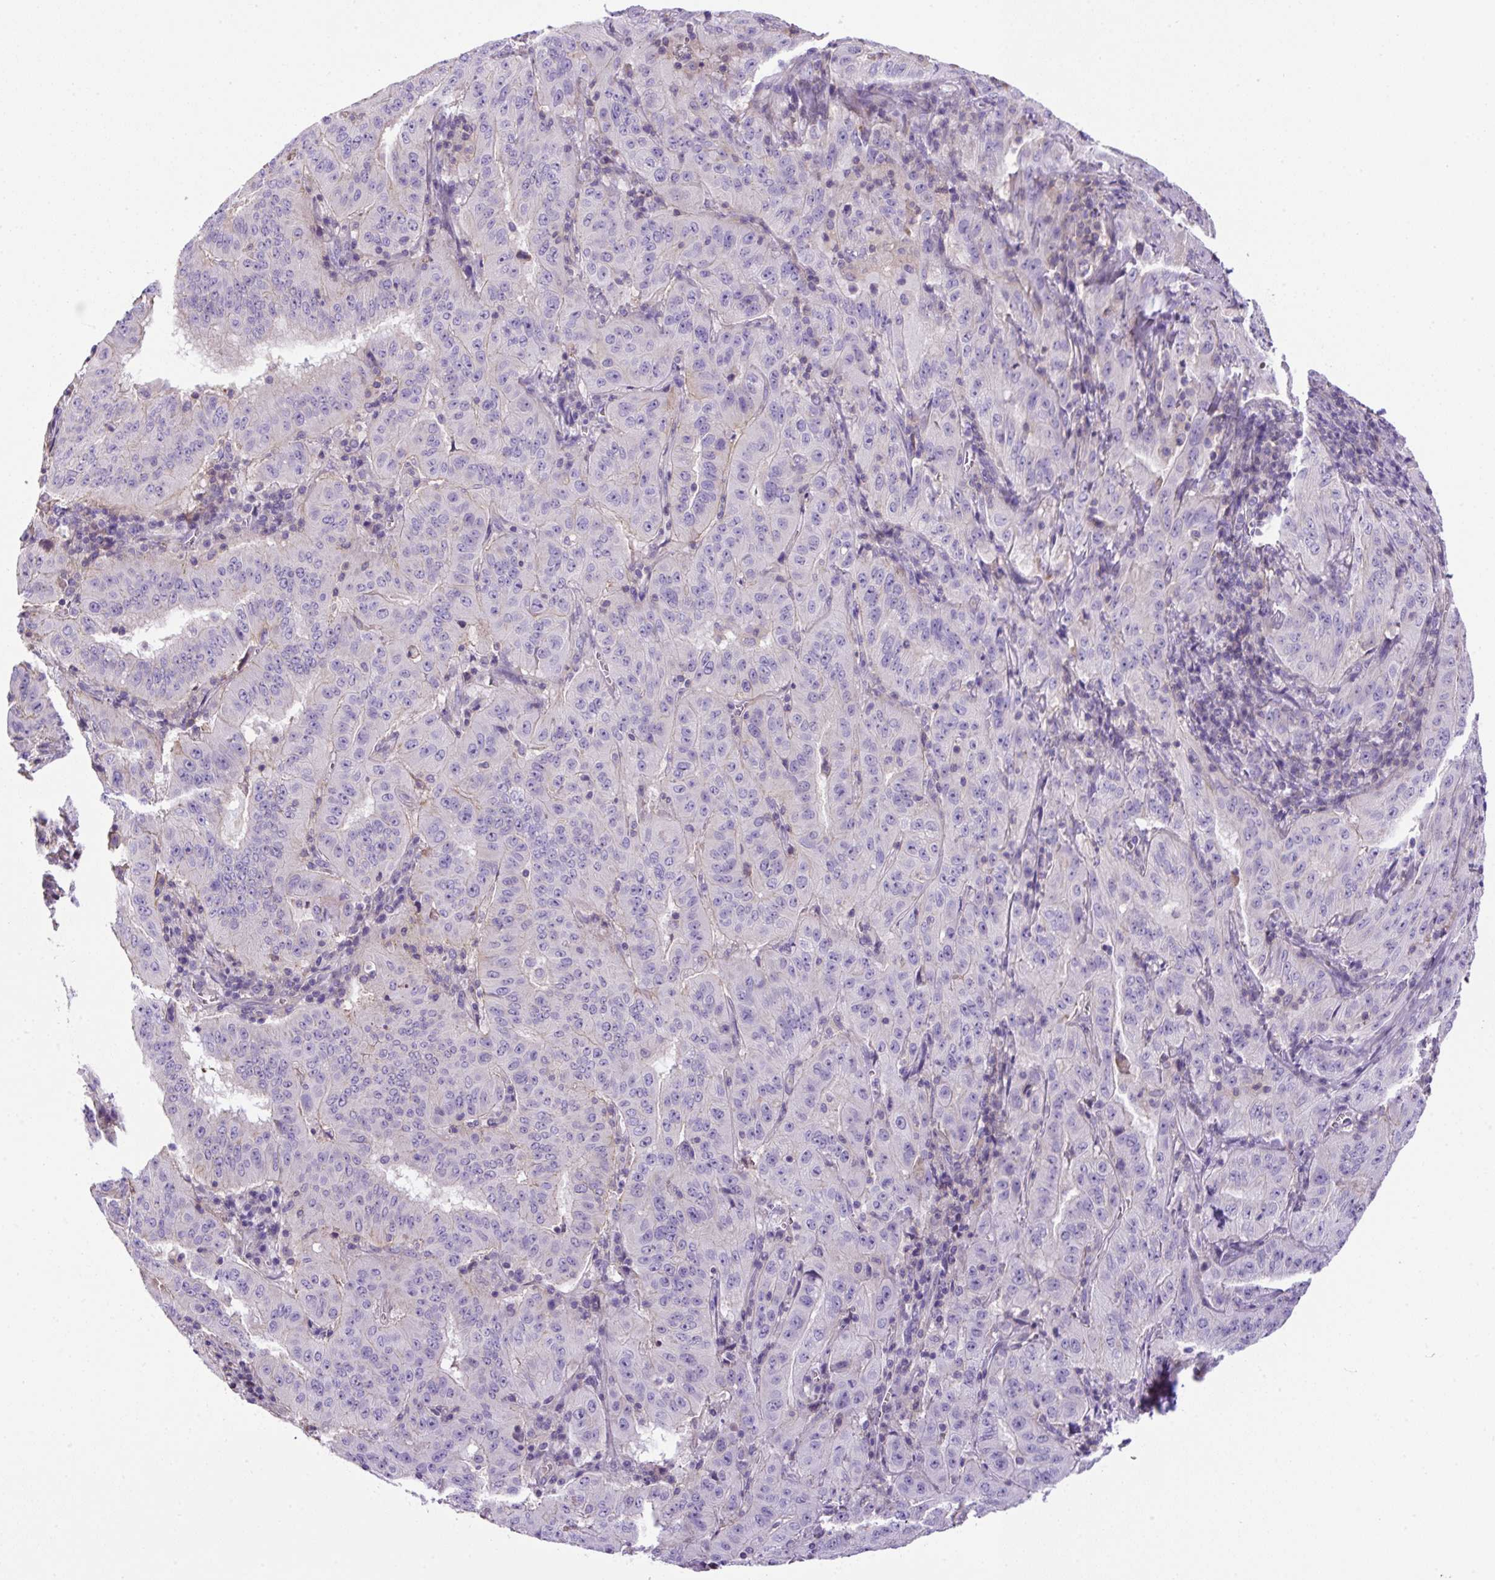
{"staining": {"intensity": "negative", "quantity": "none", "location": "none"}, "tissue": "pancreatic cancer", "cell_type": "Tumor cells", "image_type": "cancer", "snomed": [{"axis": "morphology", "description": "Adenocarcinoma, NOS"}, {"axis": "topography", "description": "Pancreas"}], "caption": "There is no significant positivity in tumor cells of adenocarcinoma (pancreatic).", "gene": "NPTN", "patient": {"sex": "male", "age": 63}}